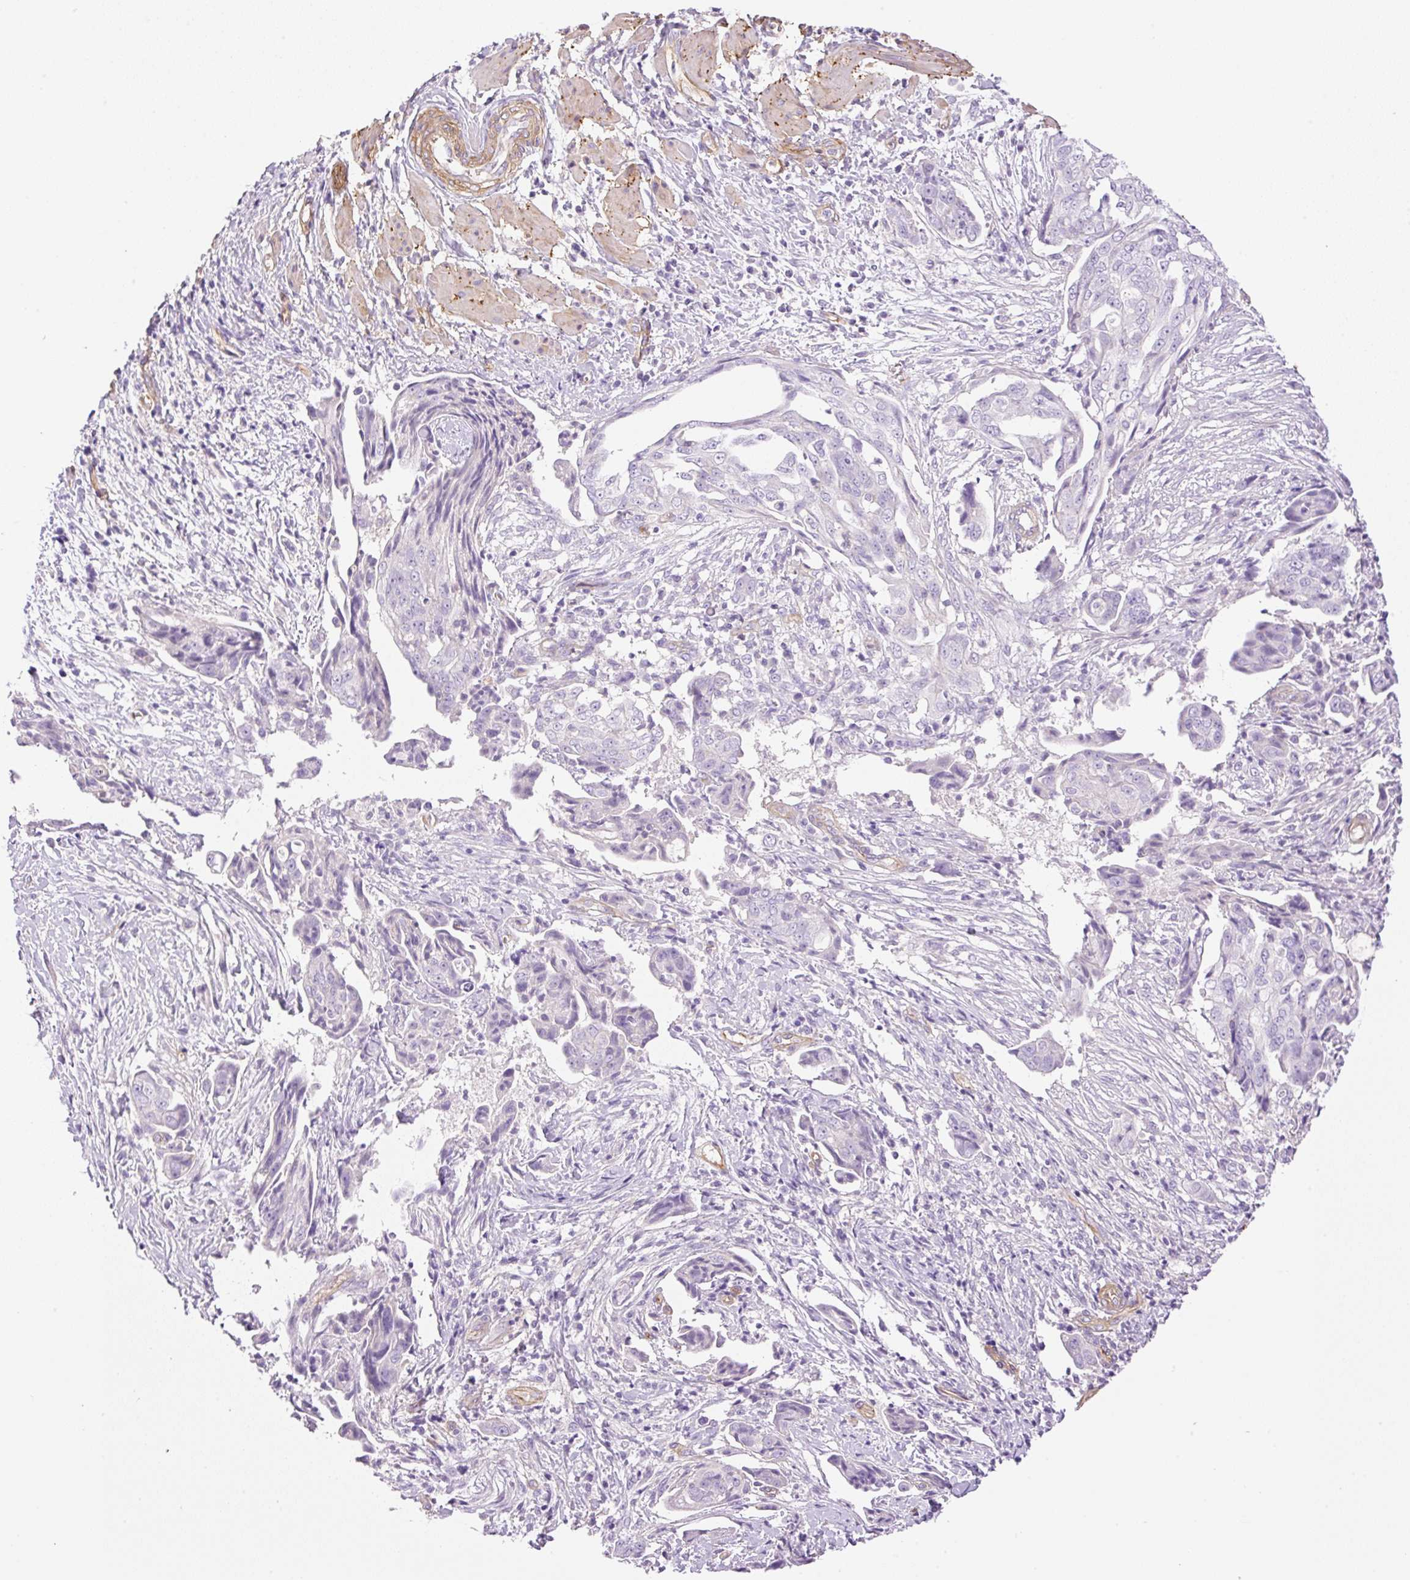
{"staining": {"intensity": "negative", "quantity": "none", "location": "none"}, "tissue": "ovarian cancer", "cell_type": "Tumor cells", "image_type": "cancer", "snomed": [{"axis": "morphology", "description": "Carcinoma, endometroid"}, {"axis": "topography", "description": "Ovary"}], "caption": "Human ovarian endometroid carcinoma stained for a protein using immunohistochemistry (IHC) reveals no staining in tumor cells.", "gene": "EHD3", "patient": {"sex": "female", "age": 70}}